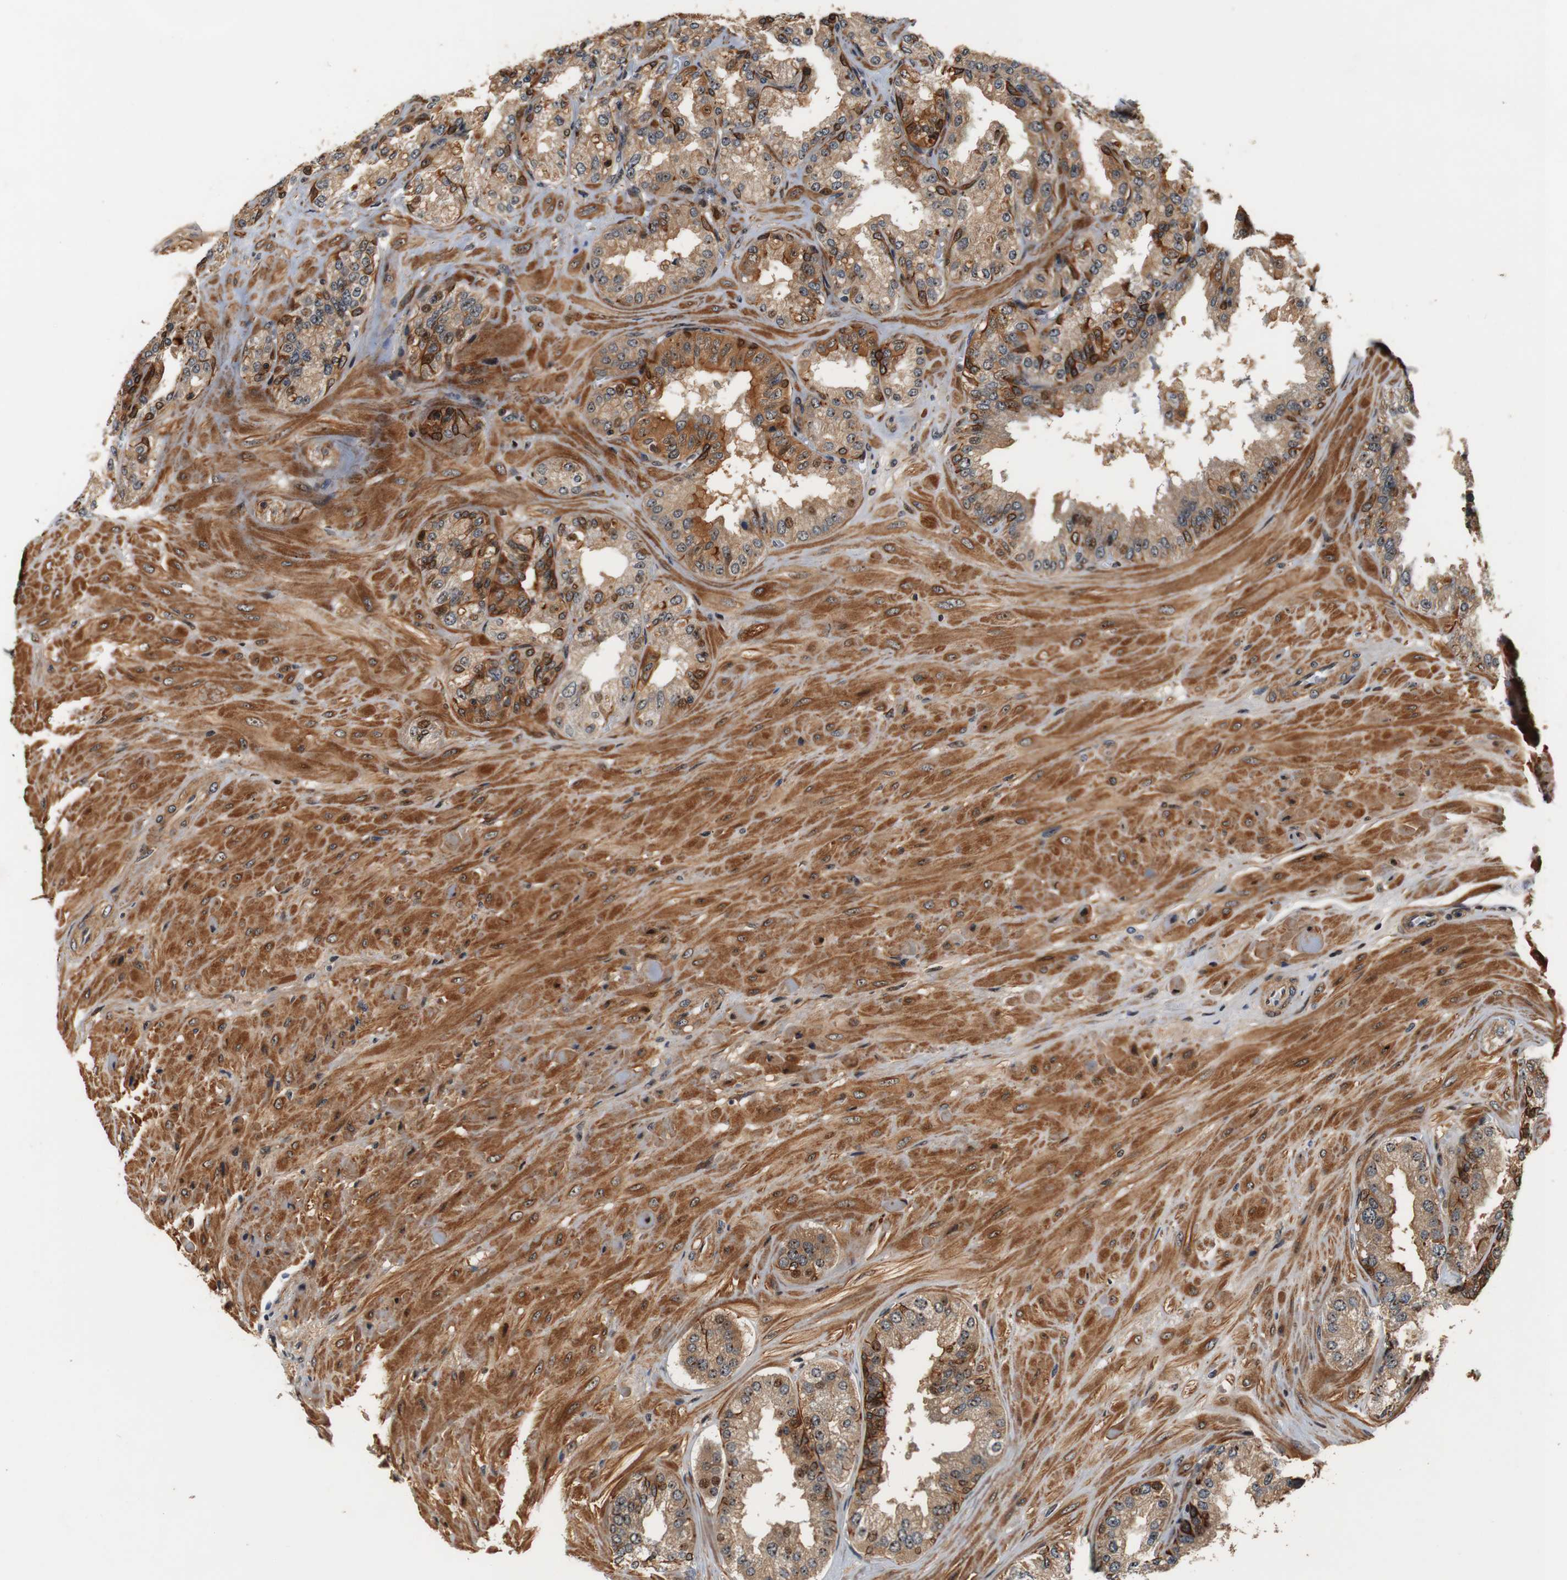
{"staining": {"intensity": "strong", "quantity": "25%-75%", "location": "cytoplasmic/membranous,nuclear"}, "tissue": "seminal vesicle", "cell_type": "Glandular cells", "image_type": "normal", "snomed": [{"axis": "morphology", "description": "Normal tissue, NOS"}, {"axis": "topography", "description": "Prostate"}, {"axis": "topography", "description": "Seminal veicle"}], "caption": "Glandular cells reveal strong cytoplasmic/membranous,nuclear positivity in approximately 25%-75% of cells in unremarkable seminal vesicle. Nuclei are stained in blue.", "gene": "LRP4", "patient": {"sex": "male", "age": 51}}